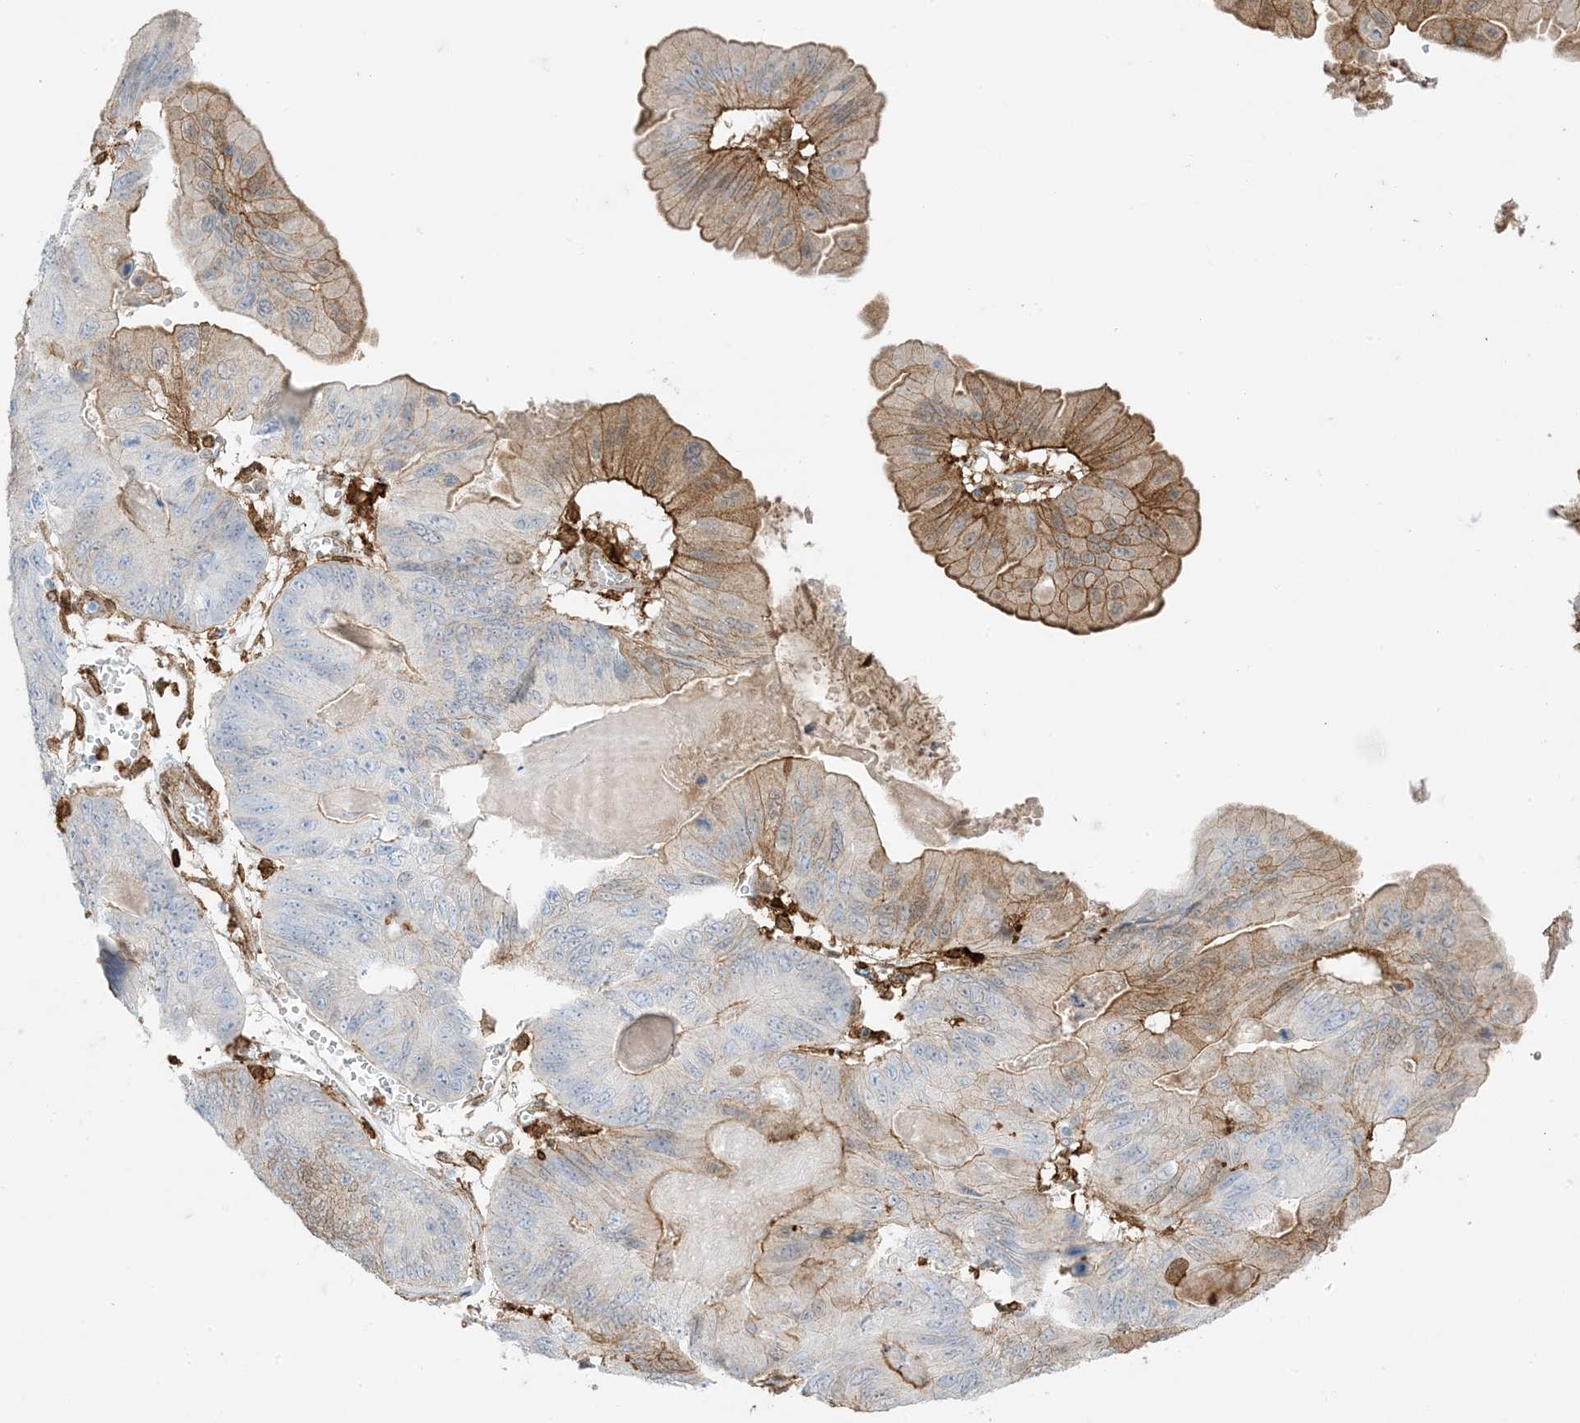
{"staining": {"intensity": "moderate", "quantity": "<25%", "location": "cytoplasmic/membranous"}, "tissue": "ovarian cancer", "cell_type": "Tumor cells", "image_type": "cancer", "snomed": [{"axis": "morphology", "description": "Cystadenocarcinoma, mucinous, NOS"}, {"axis": "topography", "description": "Ovary"}], "caption": "Immunohistochemistry histopathology image of neoplastic tissue: human ovarian cancer (mucinous cystadenocarcinoma) stained using immunohistochemistry shows low levels of moderate protein expression localized specifically in the cytoplasmic/membranous of tumor cells, appearing as a cytoplasmic/membranous brown color.", "gene": "GSN", "patient": {"sex": "female", "age": 61}}